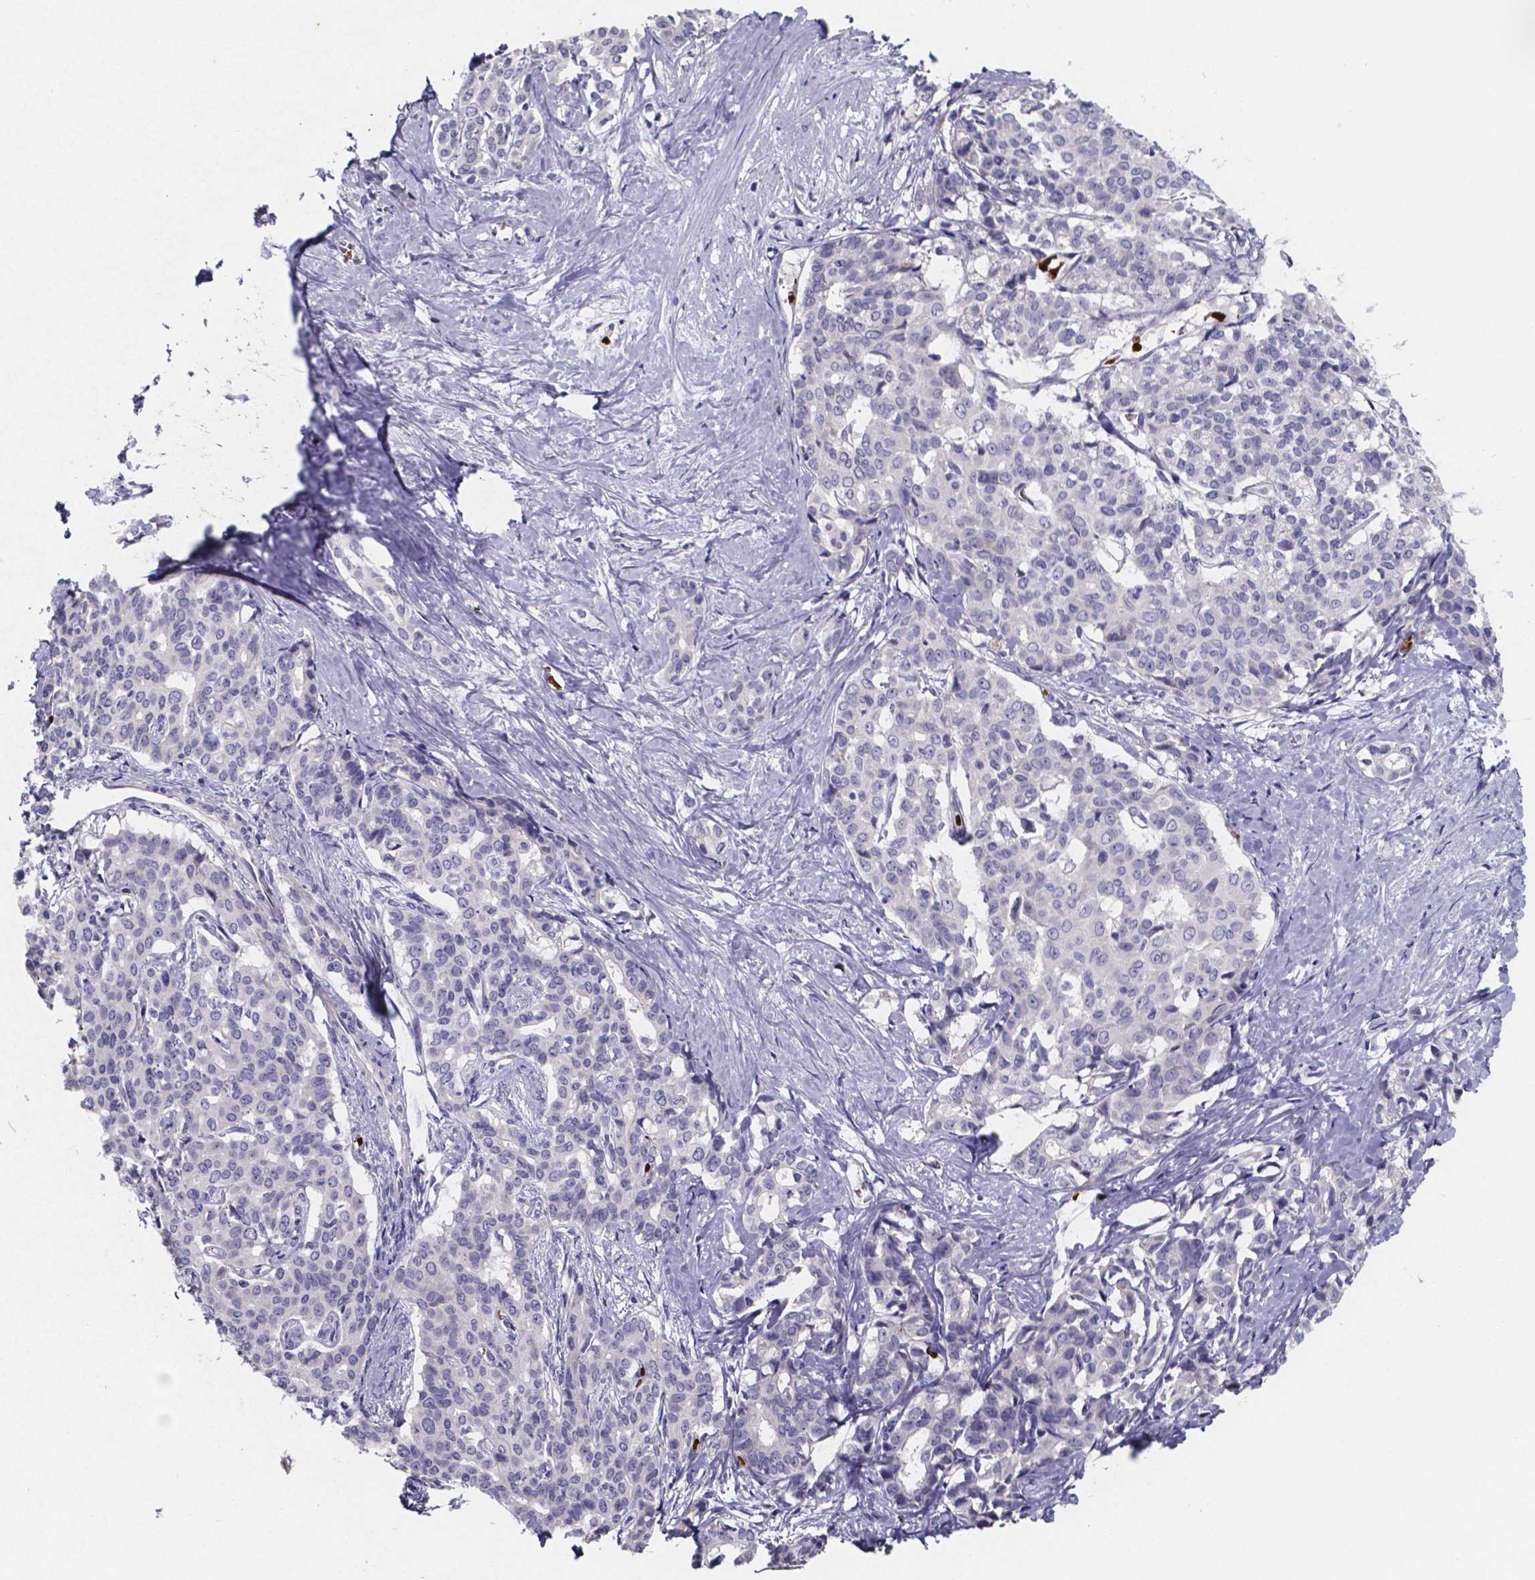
{"staining": {"intensity": "negative", "quantity": "none", "location": "none"}, "tissue": "liver cancer", "cell_type": "Tumor cells", "image_type": "cancer", "snomed": [{"axis": "morphology", "description": "Cholangiocarcinoma"}, {"axis": "topography", "description": "Liver"}], "caption": "DAB (3,3'-diaminobenzidine) immunohistochemical staining of human liver cancer demonstrates no significant positivity in tumor cells.", "gene": "GABRA3", "patient": {"sex": "female", "age": 47}}